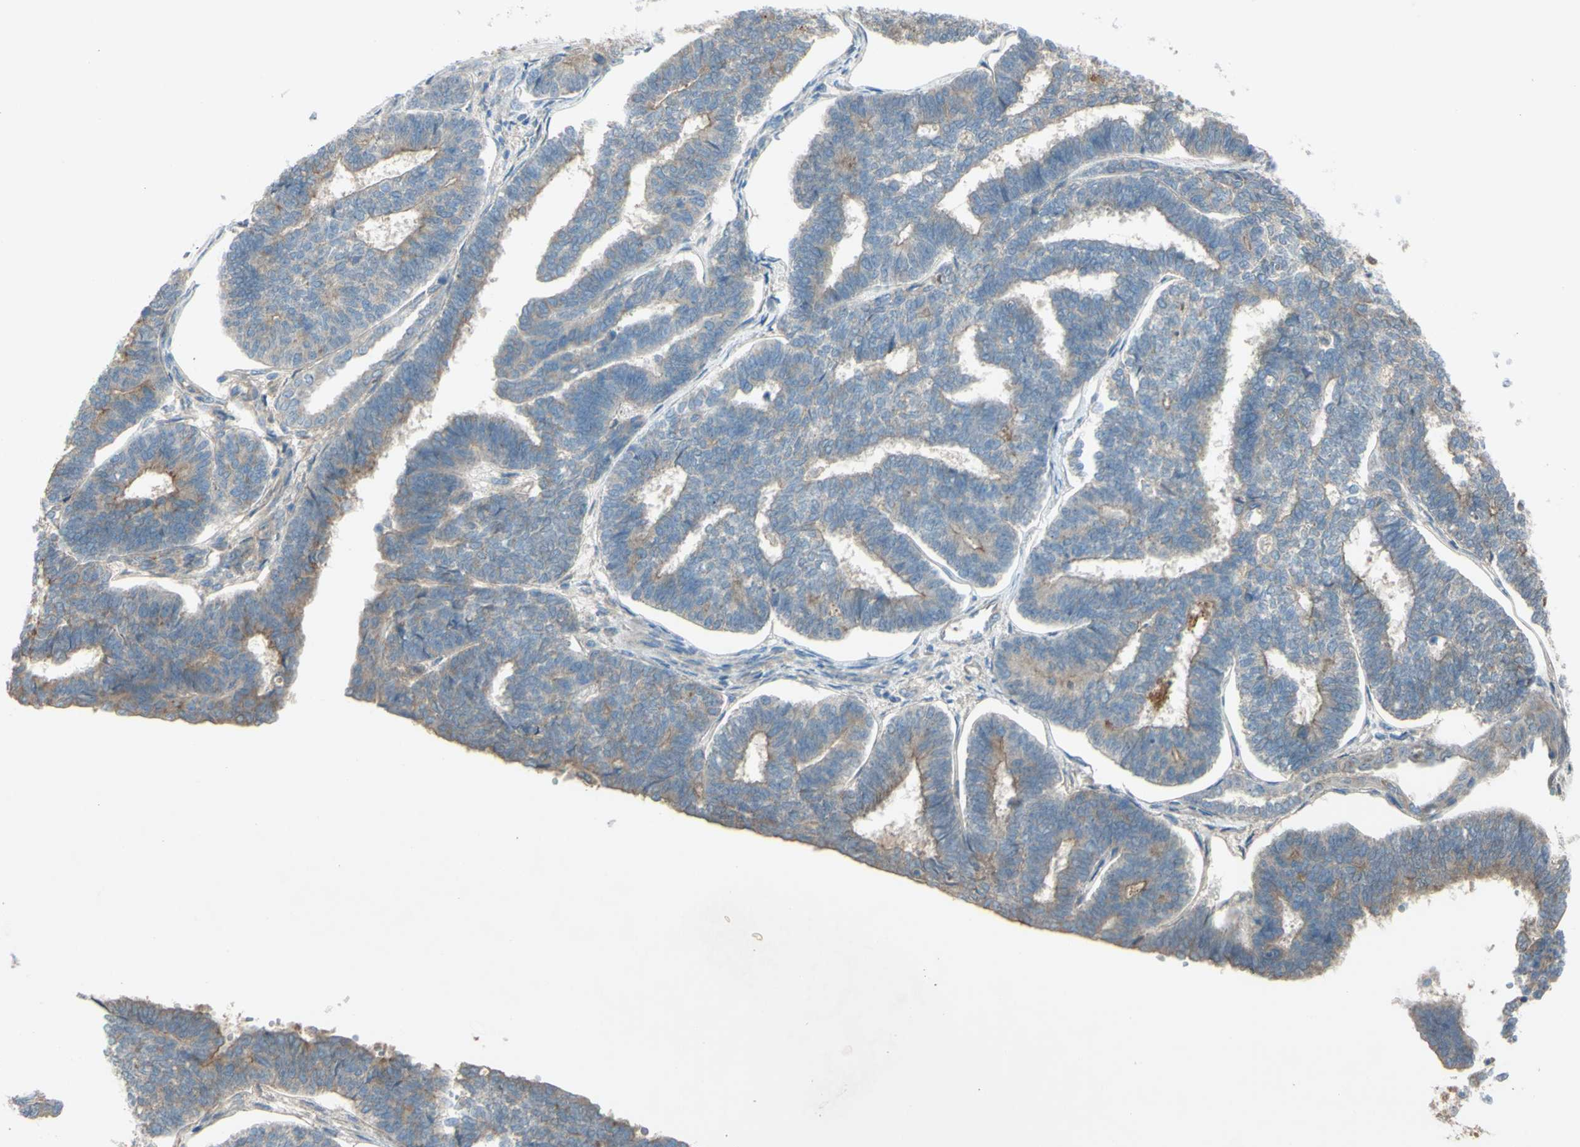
{"staining": {"intensity": "moderate", "quantity": "<25%", "location": "cytoplasmic/membranous"}, "tissue": "endometrial cancer", "cell_type": "Tumor cells", "image_type": "cancer", "snomed": [{"axis": "morphology", "description": "Adenocarcinoma, NOS"}, {"axis": "topography", "description": "Endometrium"}], "caption": "A brown stain highlights moderate cytoplasmic/membranous positivity of a protein in adenocarcinoma (endometrial) tumor cells.", "gene": "ATRN", "patient": {"sex": "female", "age": 70}}